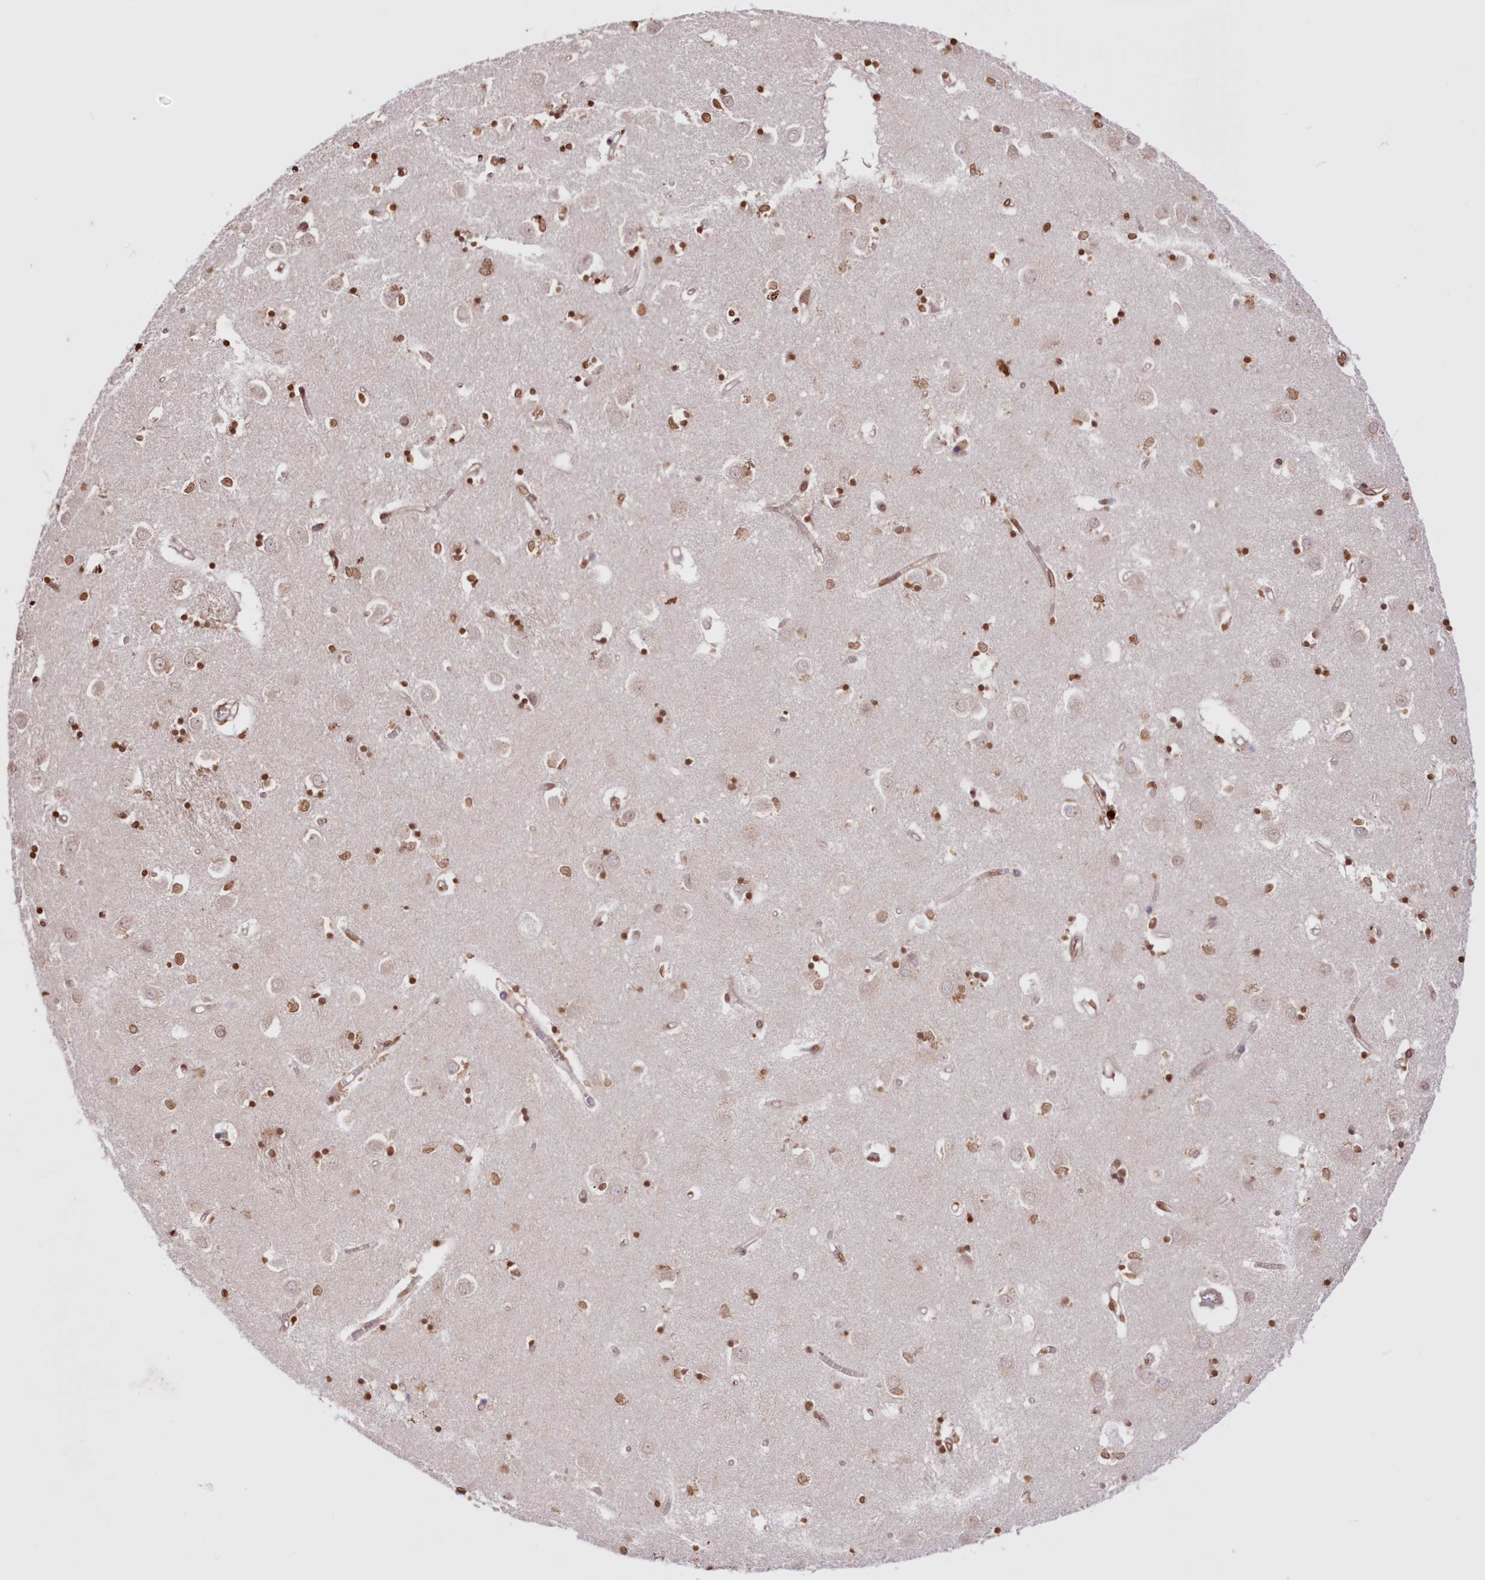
{"staining": {"intensity": "moderate", "quantity": "25%-75%", "location": "nuclear"}, "tissue": "caudate", "cell_type": "Glial cells", "image_type": "normal", "snomed": [{"axis": "morphology", "description": "Normal tissue, NOS"}, {"axis": "topography", "description": "Lateral ventricle wall"}], "caption": "IHC of unremarkable human caudate reveals medium levels of moderate nuclear positivity in approximately 25%-75% of glial cells.", "gene": "FCHO2", "patient": {"sex": "male", "age": 70}}